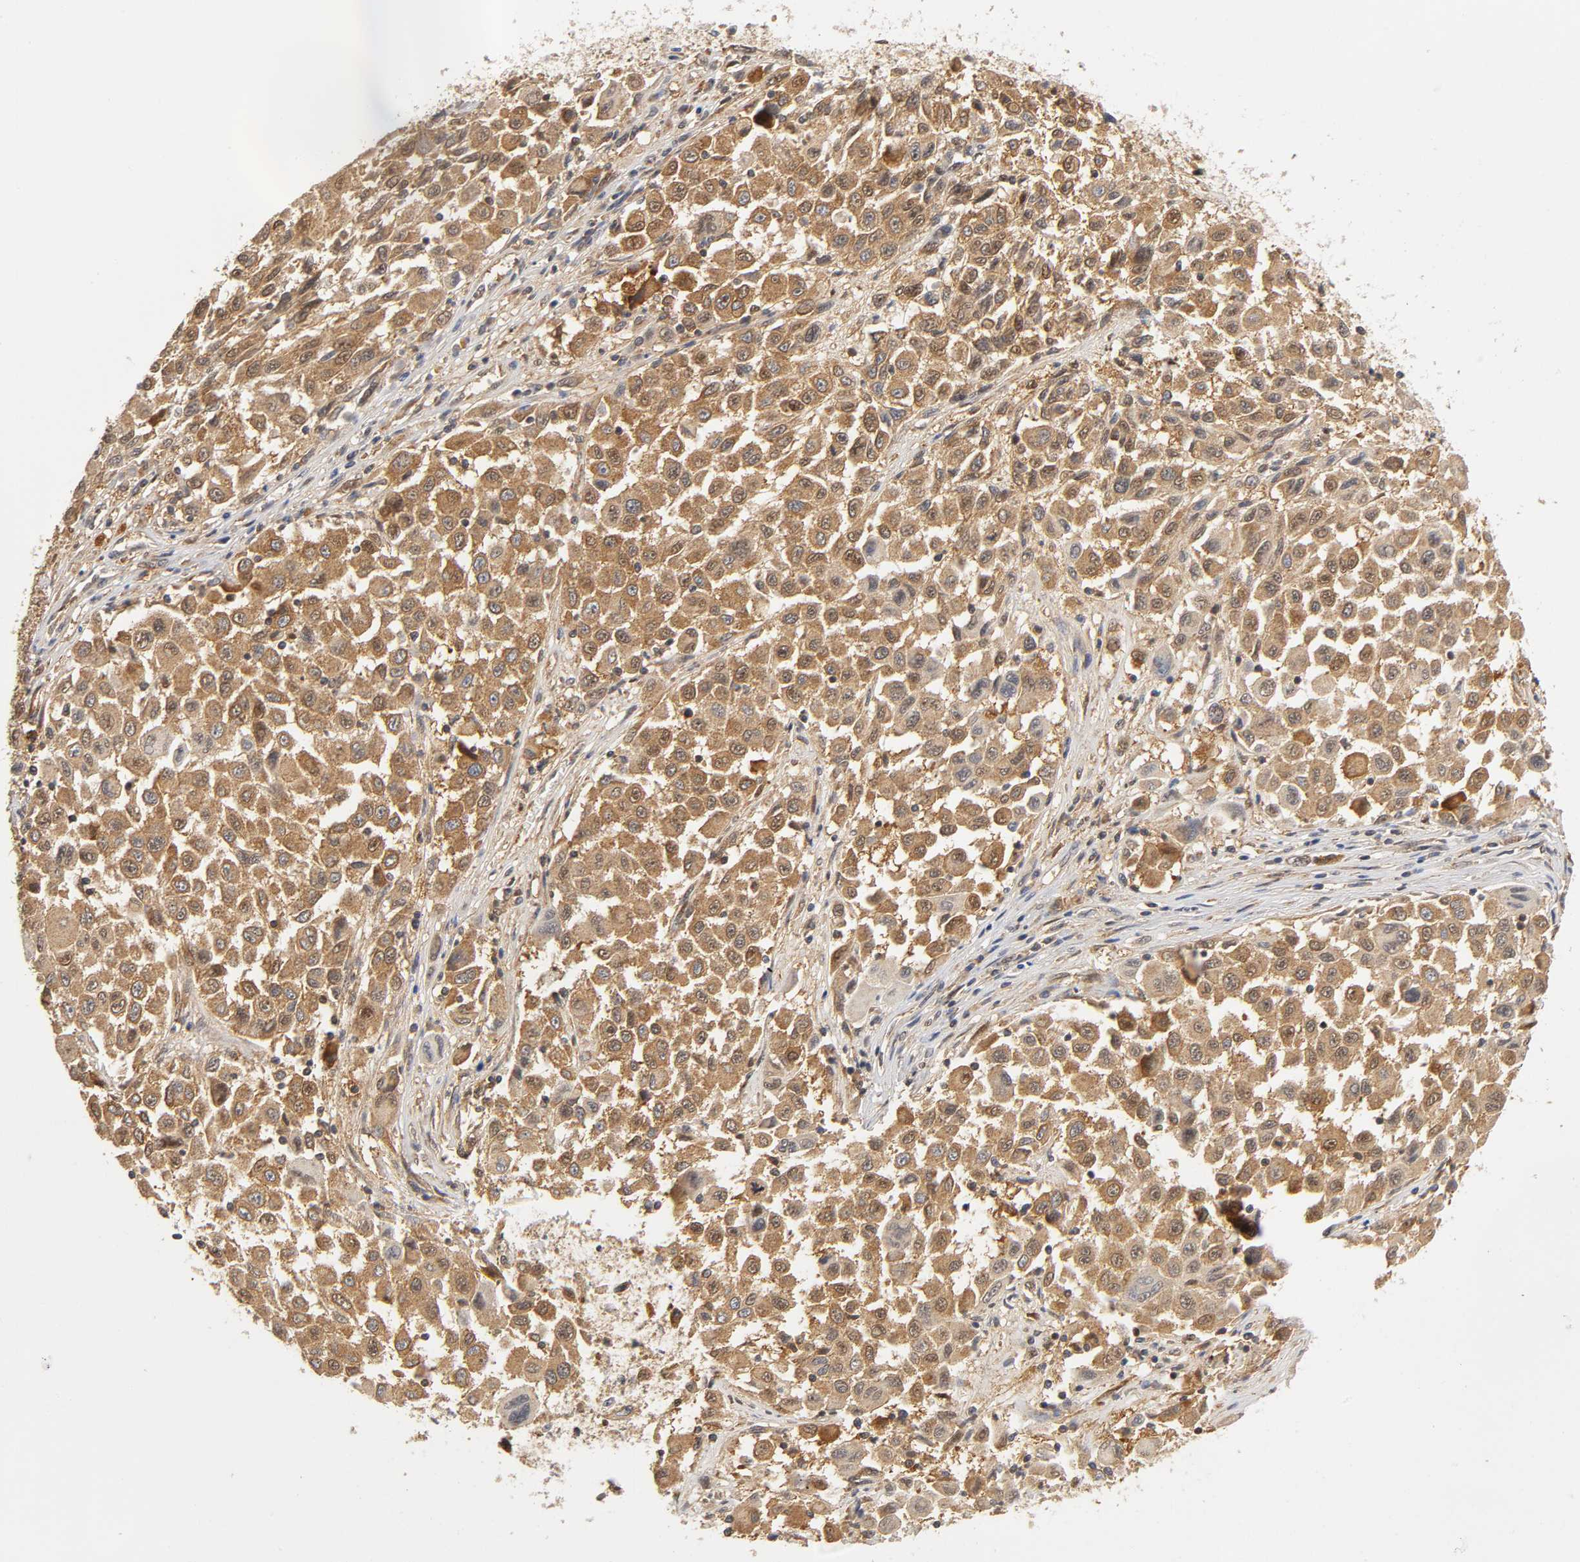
{"staining": {"intensity": "moderate", "quantity": ">75%", "location": "cytoplasmic/membranous"}, "tissue": "melanoma", "cell_type": "Tumor cells", "image_type": "cancer", "snomed": [{"axis": "morphology", "description": "Malignant melanoma, Metastatic site"}, {"axis": "topography", "description": "Lymph node"}], "caption": "Protein expression analysis of malignant melanoma (metastatic site) demonstrates moderate cytoplasmic/membranous positivity in approximately >75% of tumor cells.", "gene": "PAFAH1B1", "patient": {"sex": "male", "age": 61}}